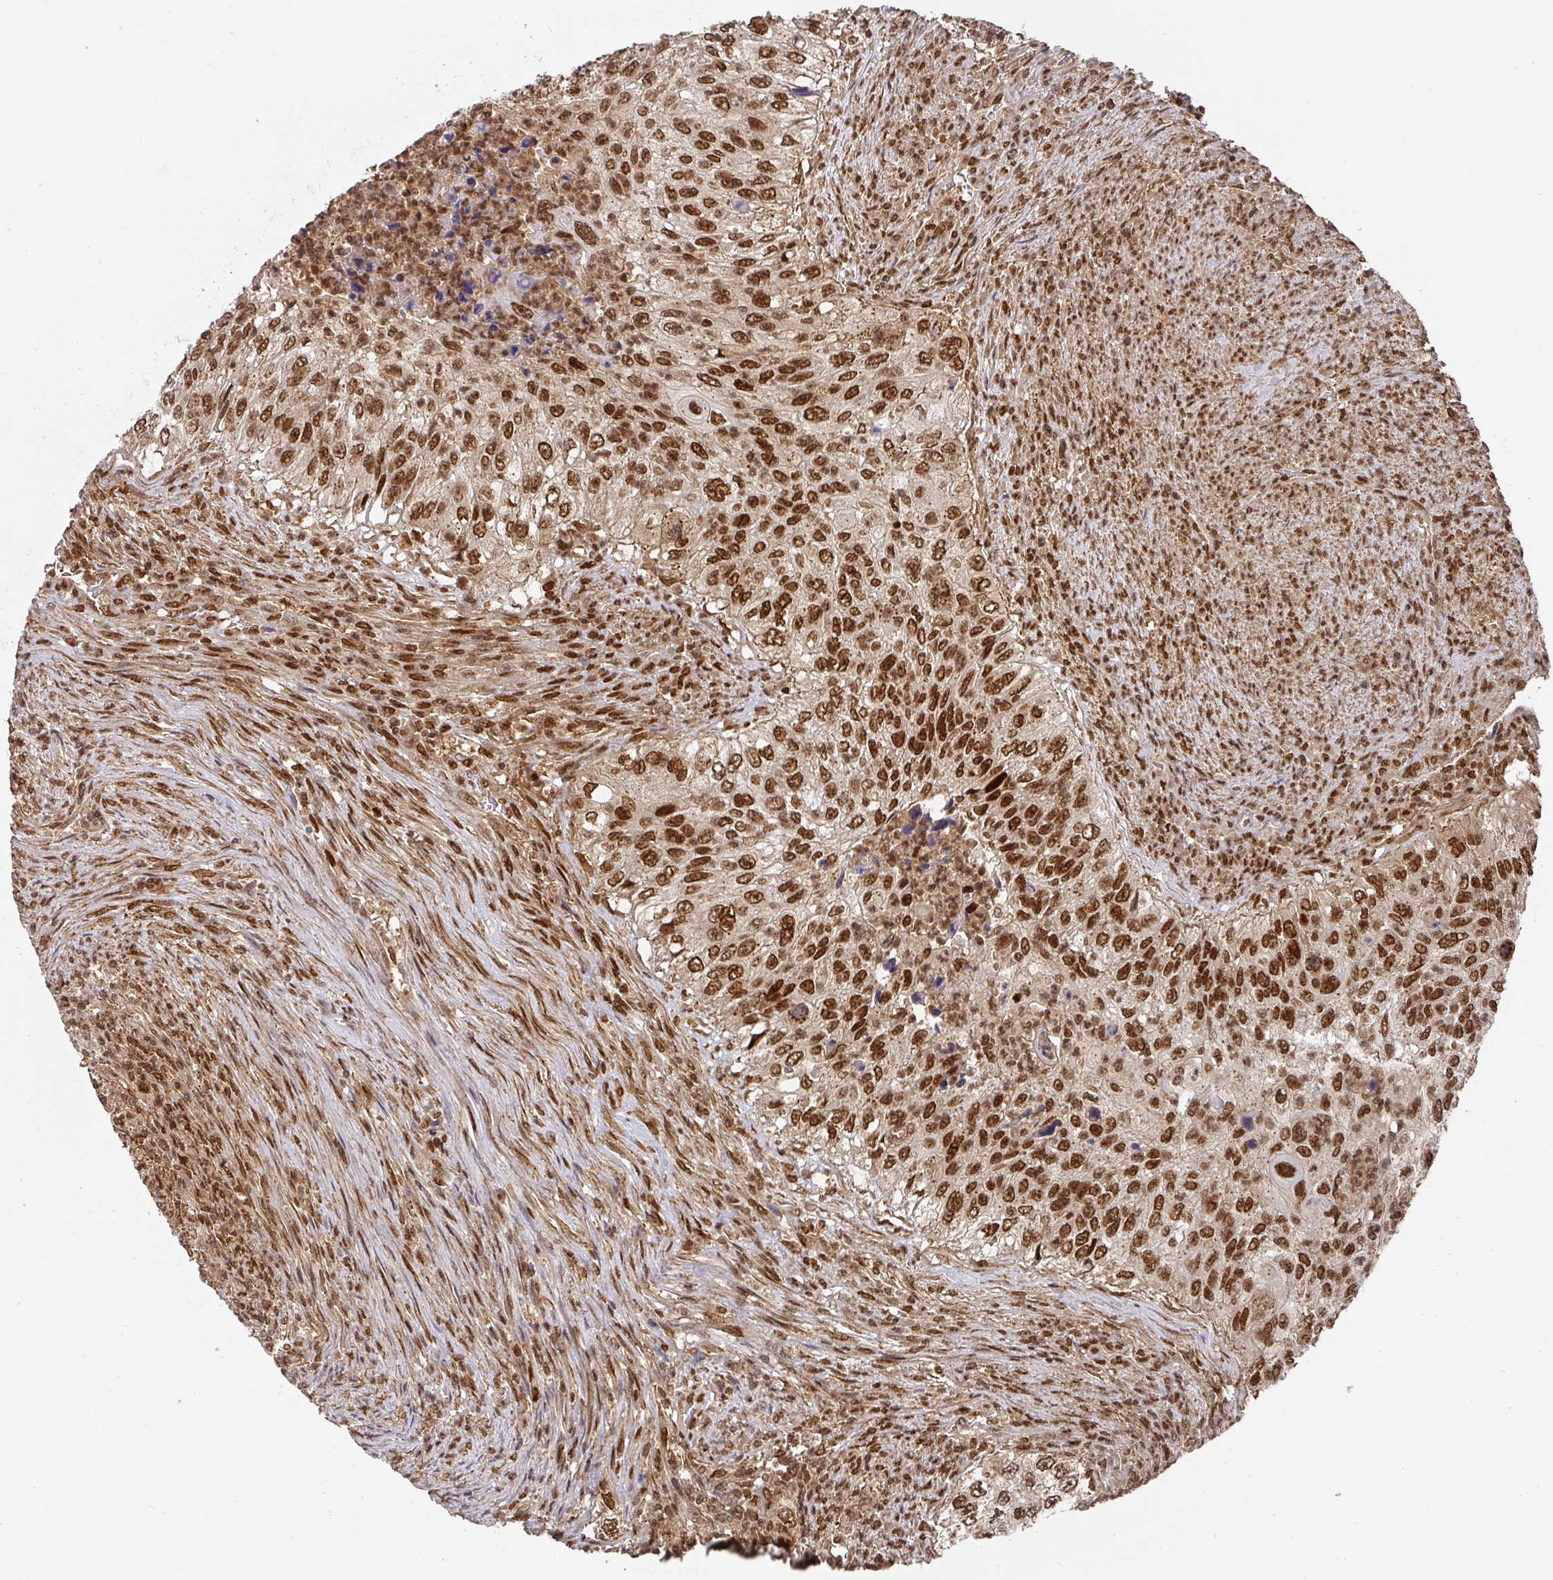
{"staining": {"intensity": "strong", "quantity": ">75%", "location": "nuclear"}, "tissue": "urothelial cancer", "cell_type": "Tumor cells", "image_type": "cancer", "snomed": [{"axis": "morphology", "description": "Urothelial carcinoma, High grade"}, {"axis": "topography", "description": "Urinary bladder"}], "caption": "Urothelial cancer tissue exhibits strong nuclear staining in approximately >75% of tumor cells, visualized by immunohistochemistry.", "gene": "DIDO1", "patient": {"sex": "female", "age": 60}}